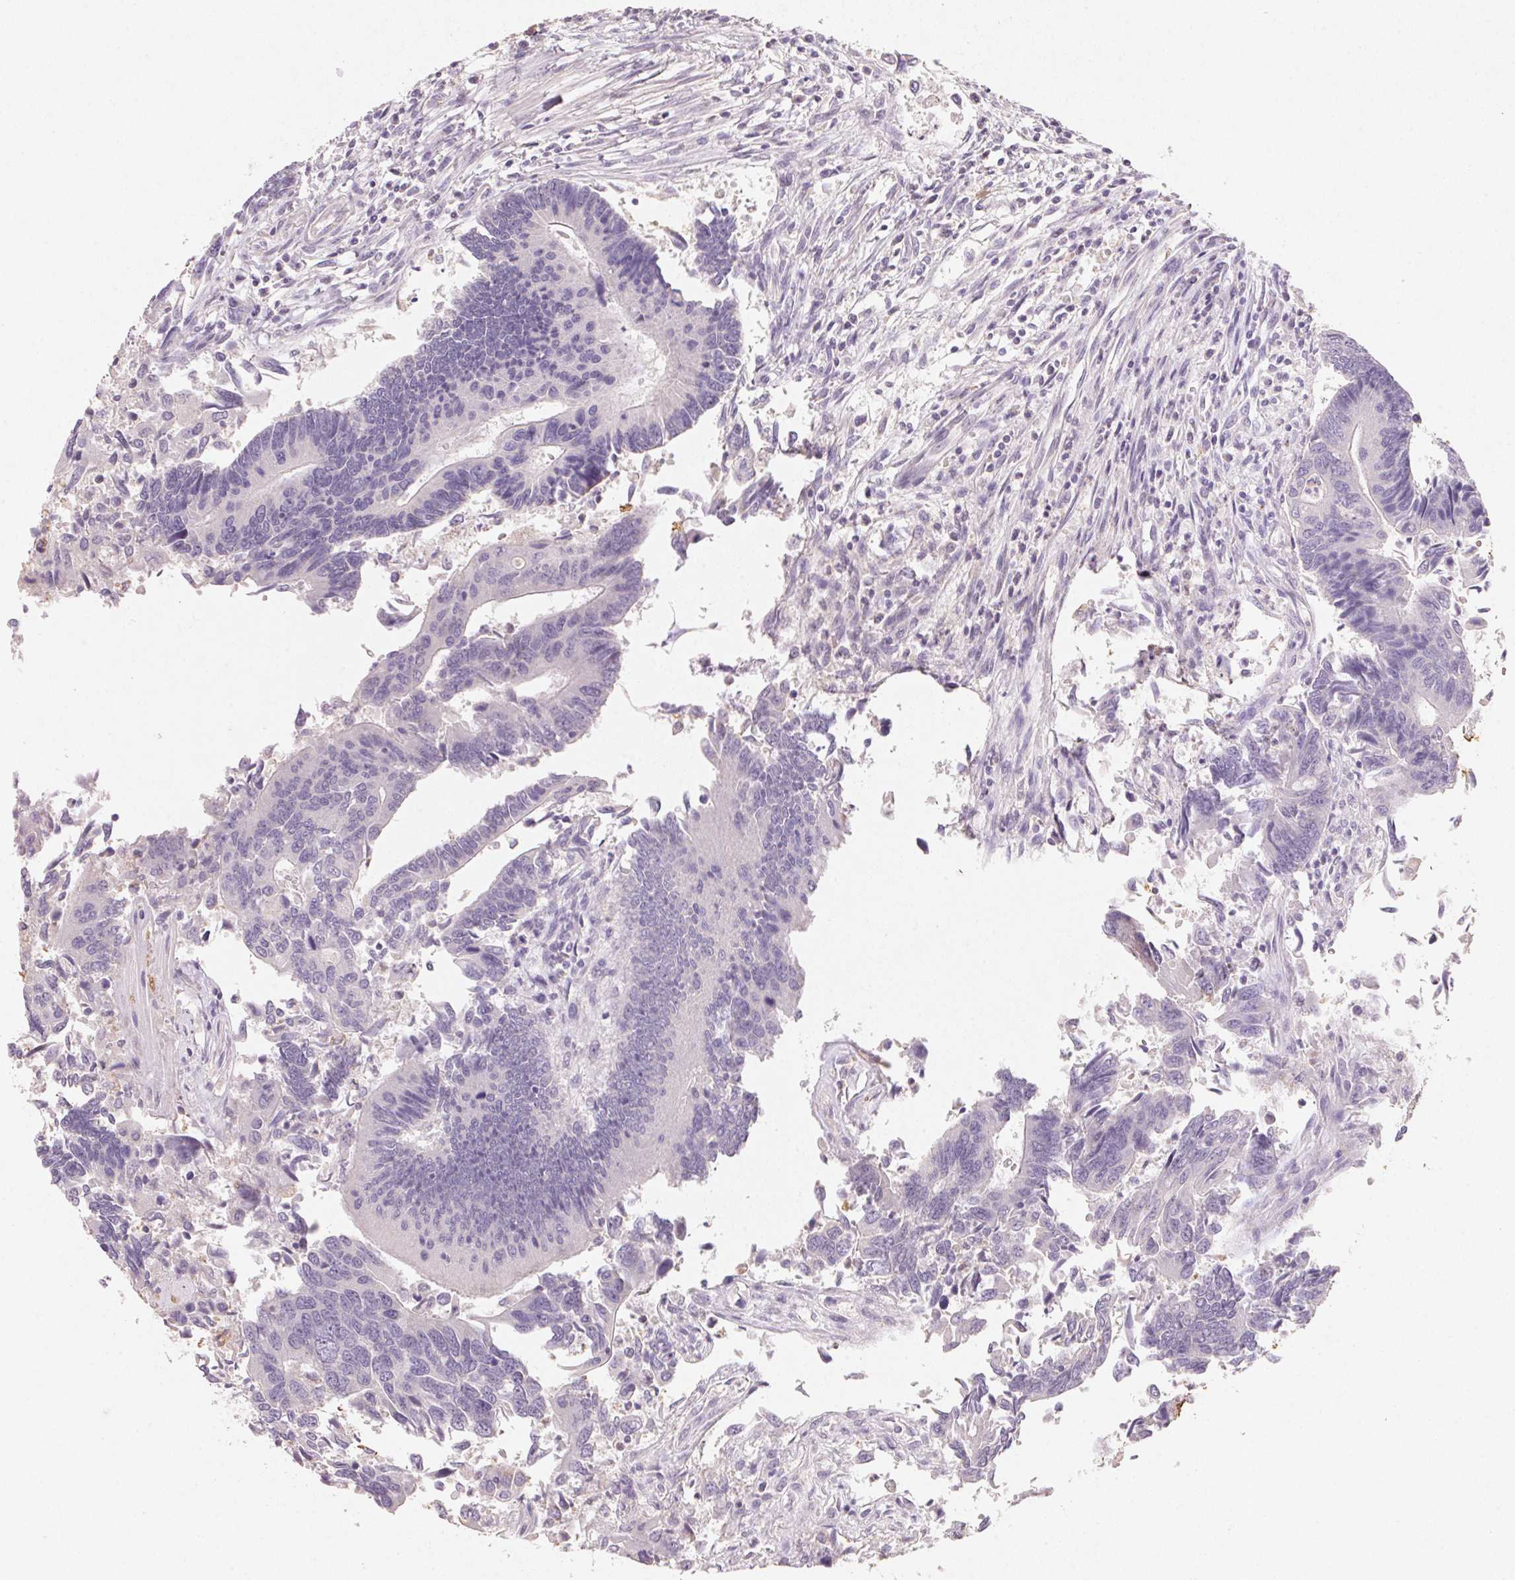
{"staining": {"intensity": "negative", "quantity": "none", "location": "none"}, "tissue": "colorectal cancer", "cell_type": "Tumor cells", "image_type": "cancer", "snomed": [{"axis": "morphology", "description": "Adenocarcinoma, NOS"}, {"axis": "topography", "description": "Colon"}], "caption": "Immunohistochemistry of human colorectal adenocarcinoma reveals no expression in tumor cells.", "gene": "CXCL5", "patient": {"sex": "female", "age": 67}}